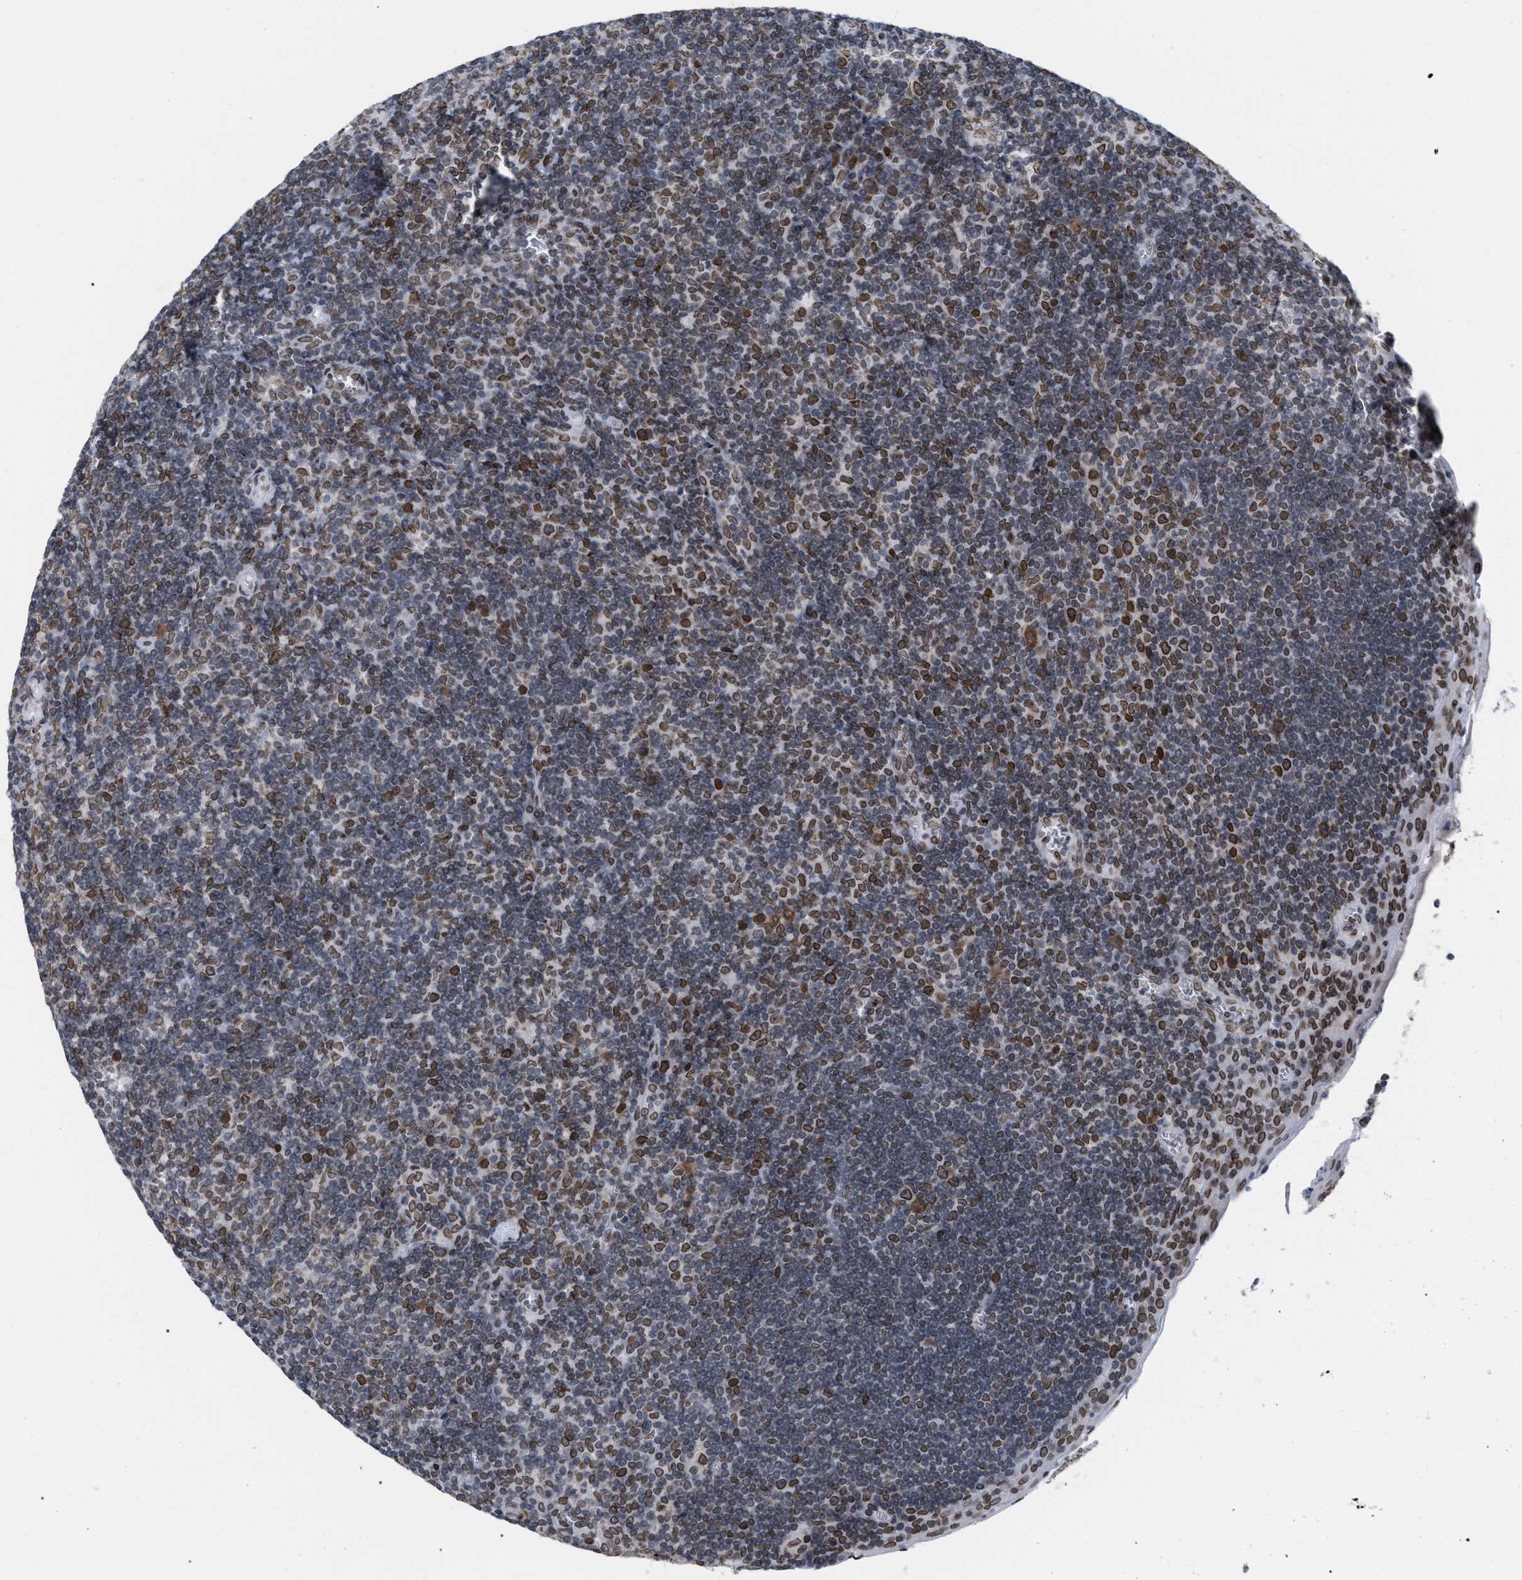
{"staining": {"intensity": "moderate", "quantity": "25%-75%", "location": "cytoplasmic/membranous,nuclear"}, "tissue": "tonsil", "cell_type": "Germinal center cells", "image_type": "normal", "snomed": [{"axis": "morphology", "description": "Normal tissue, NOS"}, {"axis": "topography", "description": "Tonsil"}], "caption": "Approximately 25%-75% of germinal center cells in normal human tonsil reveal moderate cytoplasmic/membranous,nuclear protein positivity as visualized by brown immunohistochemical staining.", "gene": "TPR", "patient": {"sex": "male", "age": 37}}